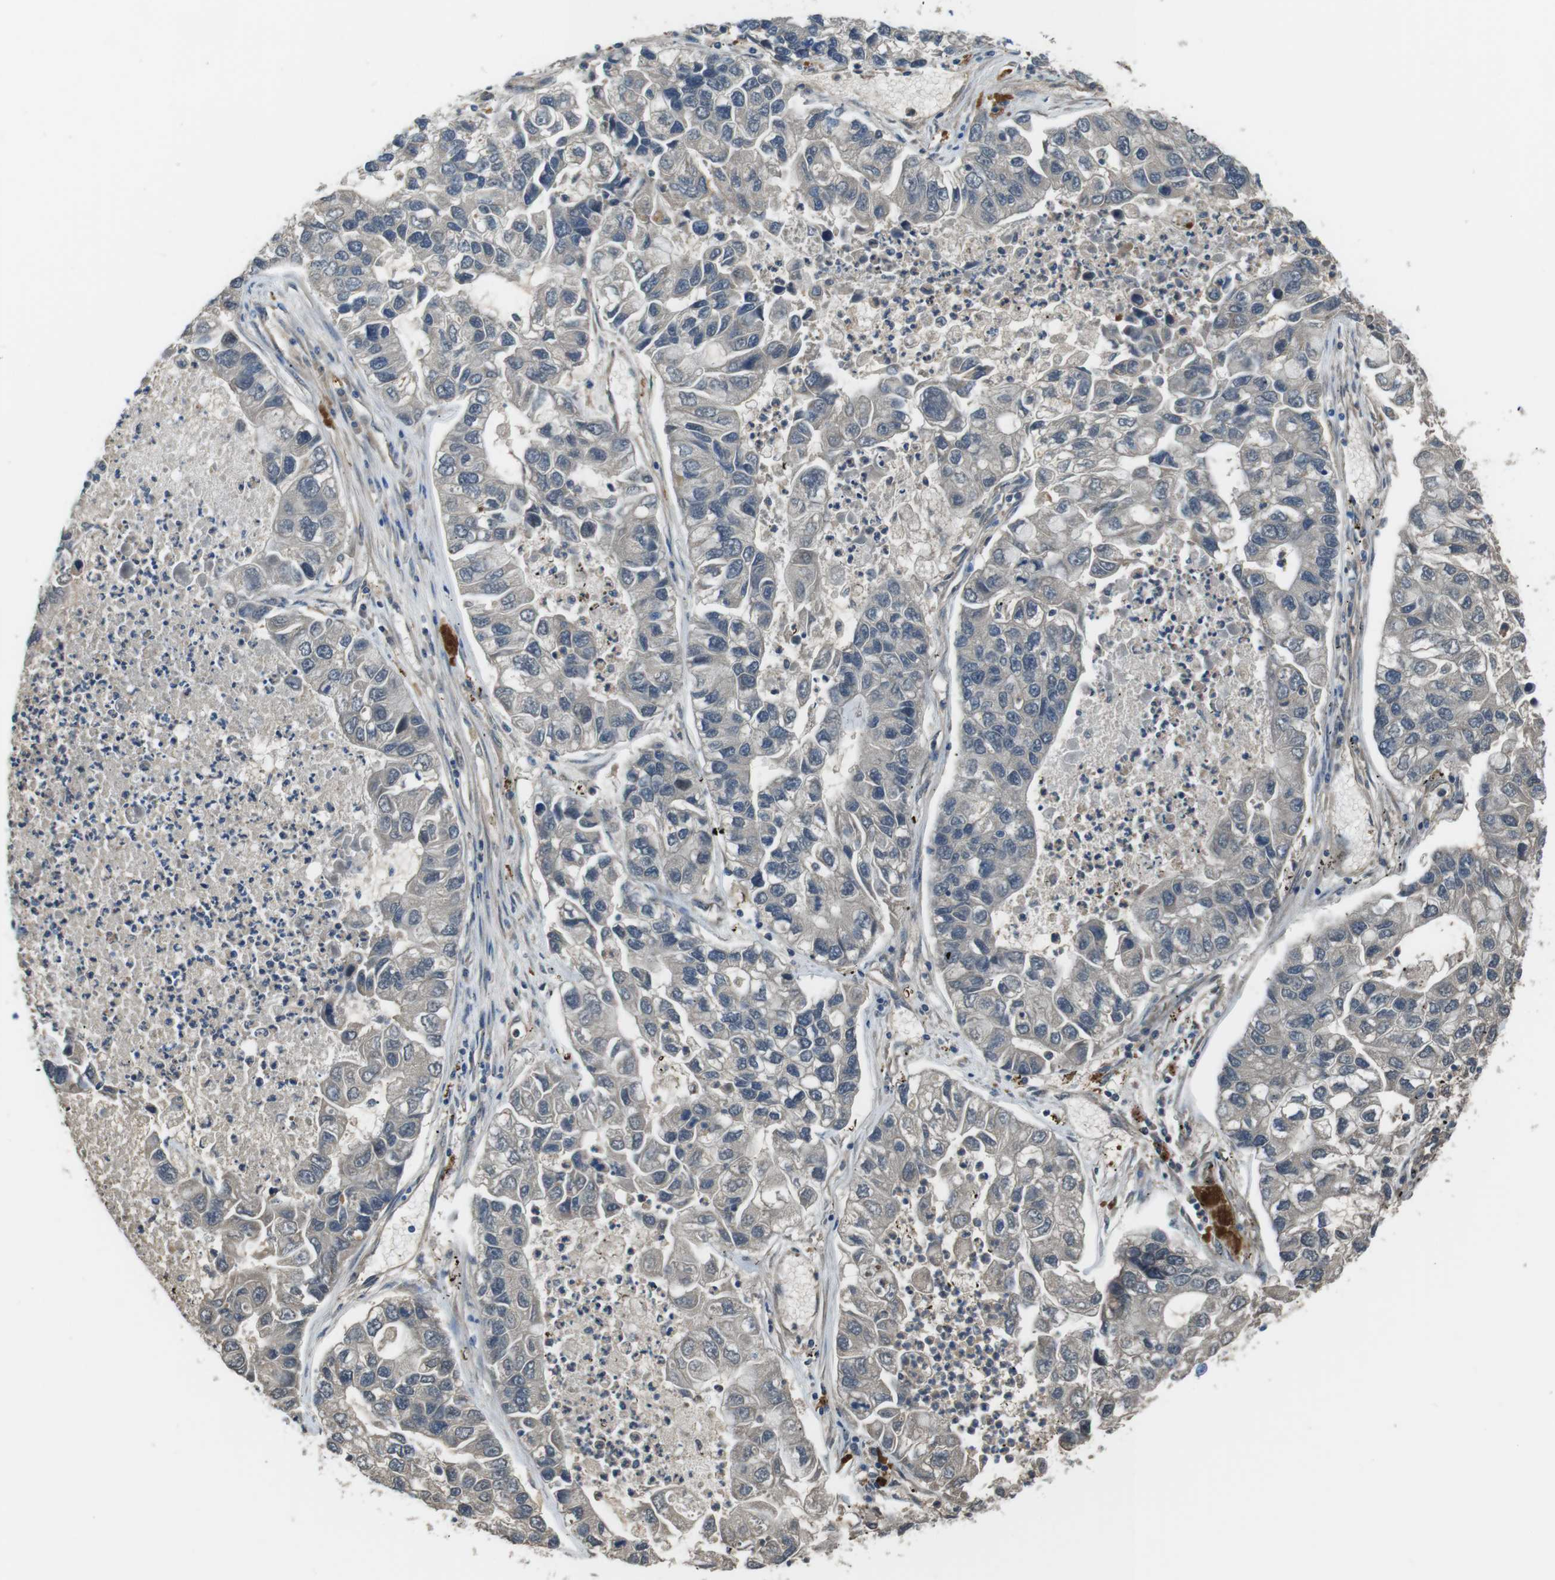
{"staining": {"intensity": "negative", "quantity": "none", "location": "none"}, "tissue": "lung cancer", "cell_type": "Tumor cells", "image_type": "cancer", "snomed": [{"axis": "morphology", "description": "Adenocarcinoma, NOS"}, {"axis": "topography", "description": "Lung"}], "caption": "A high-resolution histopathology image shows IHC staining of lung adenocarcinoma, which displays no significant expression in tumor cells.", "gene": "TMPRSS15", "patient": {"sex": "female", "age": 51}}